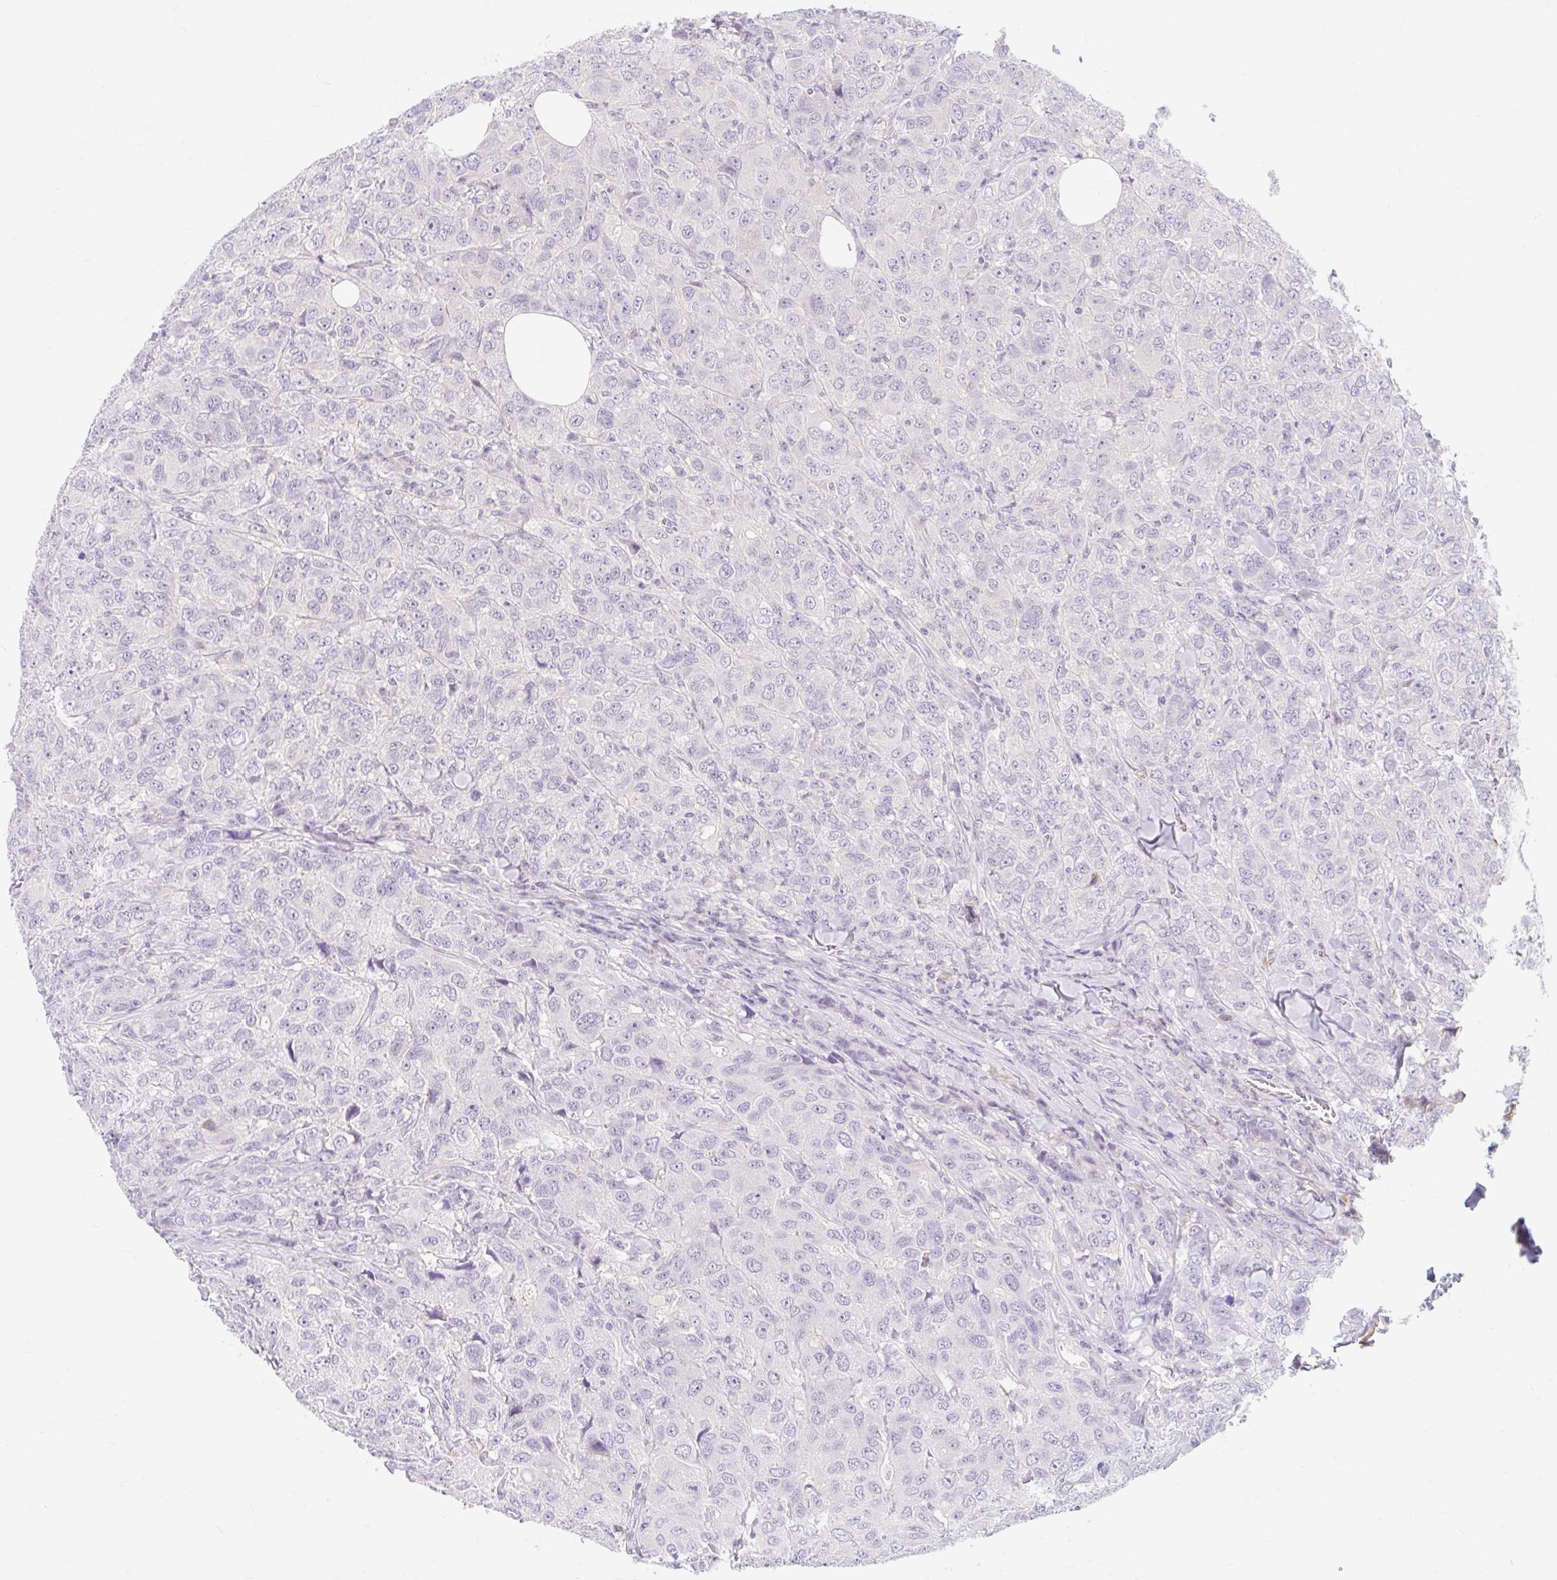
{"staining": {"intensity": "negative", "quantity": "none", "location": "none"}, "tissue": "breast cancer", "cell_type": "Tumor cells", "image_type": "cancer", "snomed": [{"axis": "morphology", "description": "Duct carcinoma"}, {"axis": "topography", "description": "Breast"}], "caption": "Protein analysis of breast cancer shows no significant positivity in tumor cells.", "gene": "SLC28A1", "patient": {"sex": "female", "age": 43}}